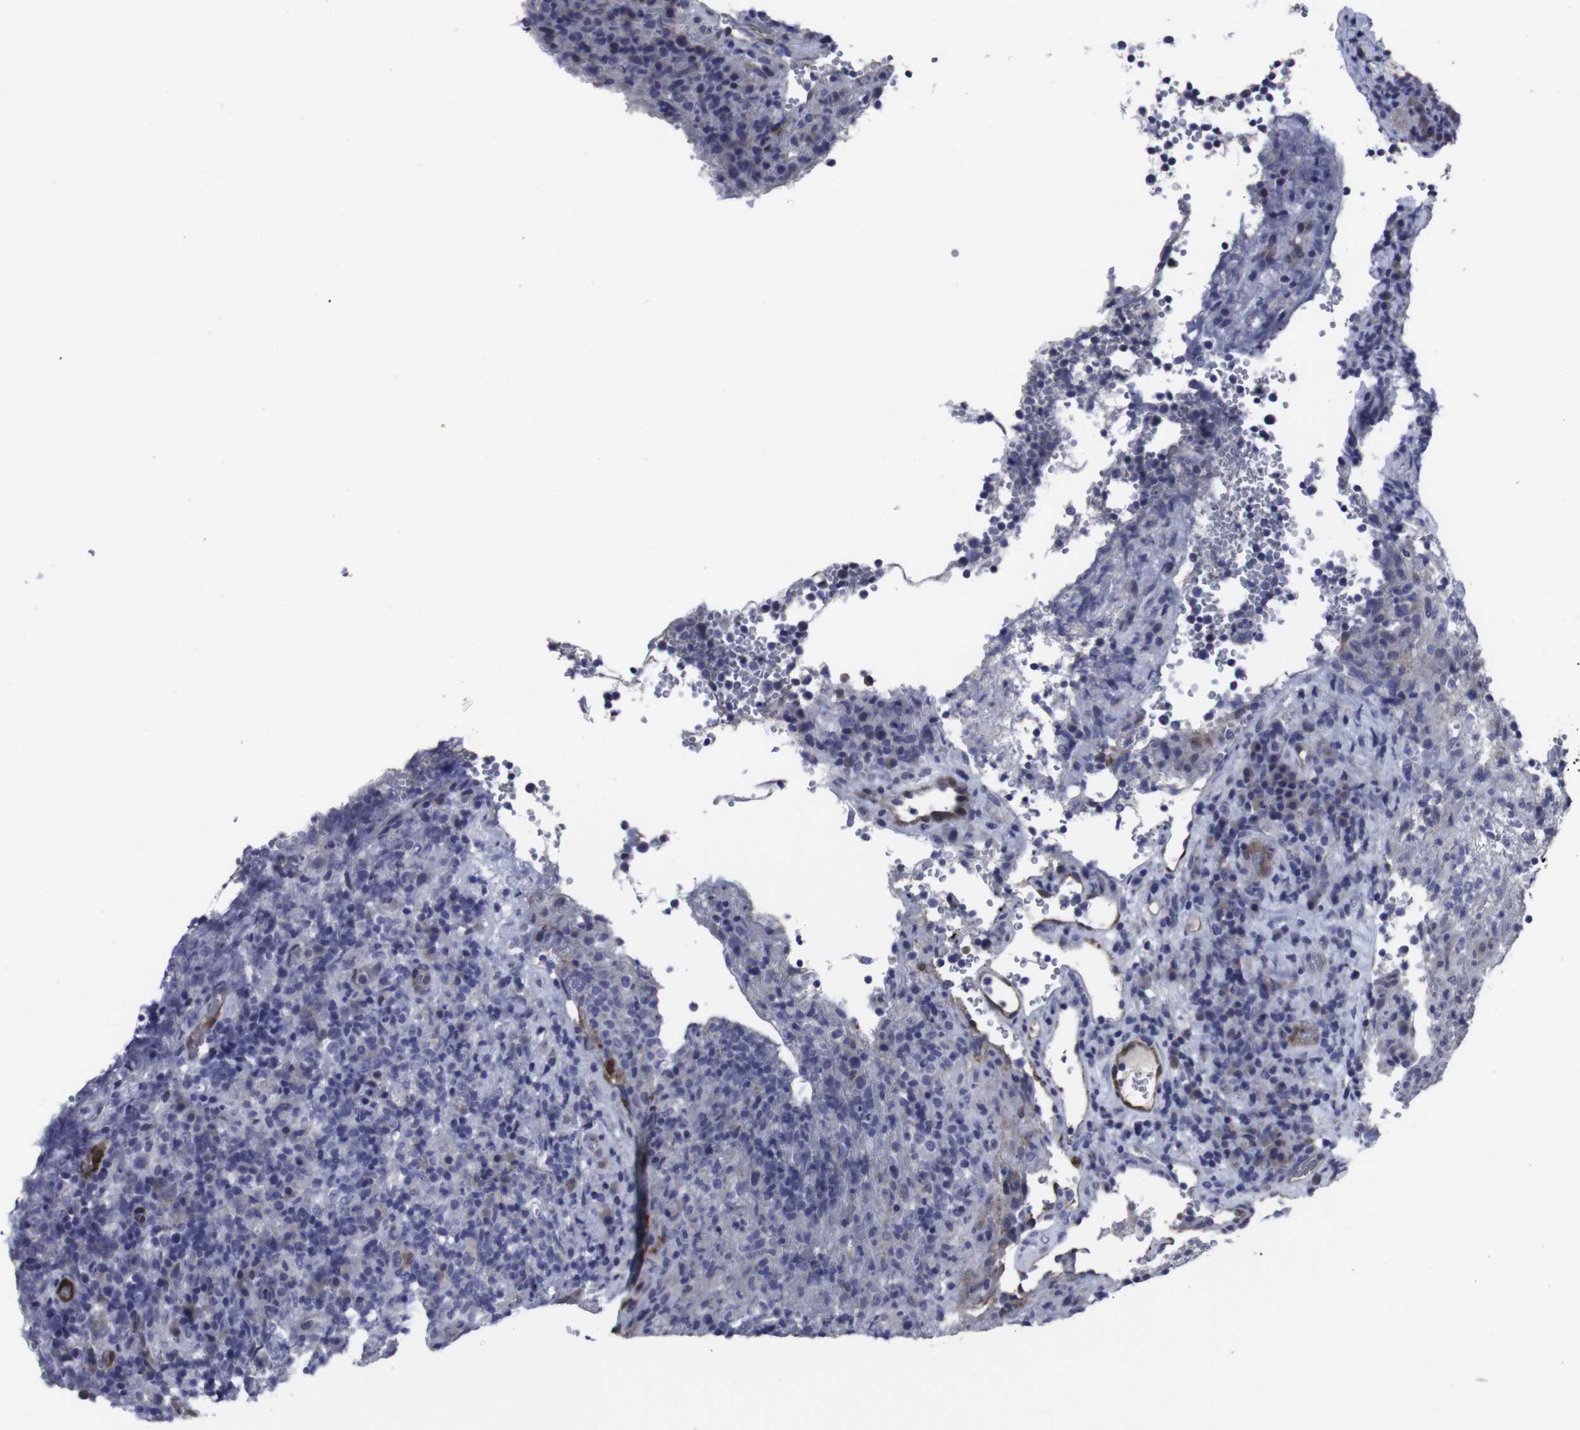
{"staining": {"intensity": "negative", "quantity": "none", "location": "none"}, "tissue": "lymphoma", "cell_type": "Tumor cells", "image_type": "cancer", "snomed": [{"axis": "morphology", "description": "Malignant lymphoma, non-Hodgkin's type, High grade"}, {"axis": "topography", "description": "Lymph node"}], "caption": "This micrograph is of lymphoma stained with immunohistochemistry to label a protein in brown with the nuclei are counter-stained blue. There is no staining in tumor cells.", "gene": "SNCG", "patient": {"sex": "female", "age": 76}}